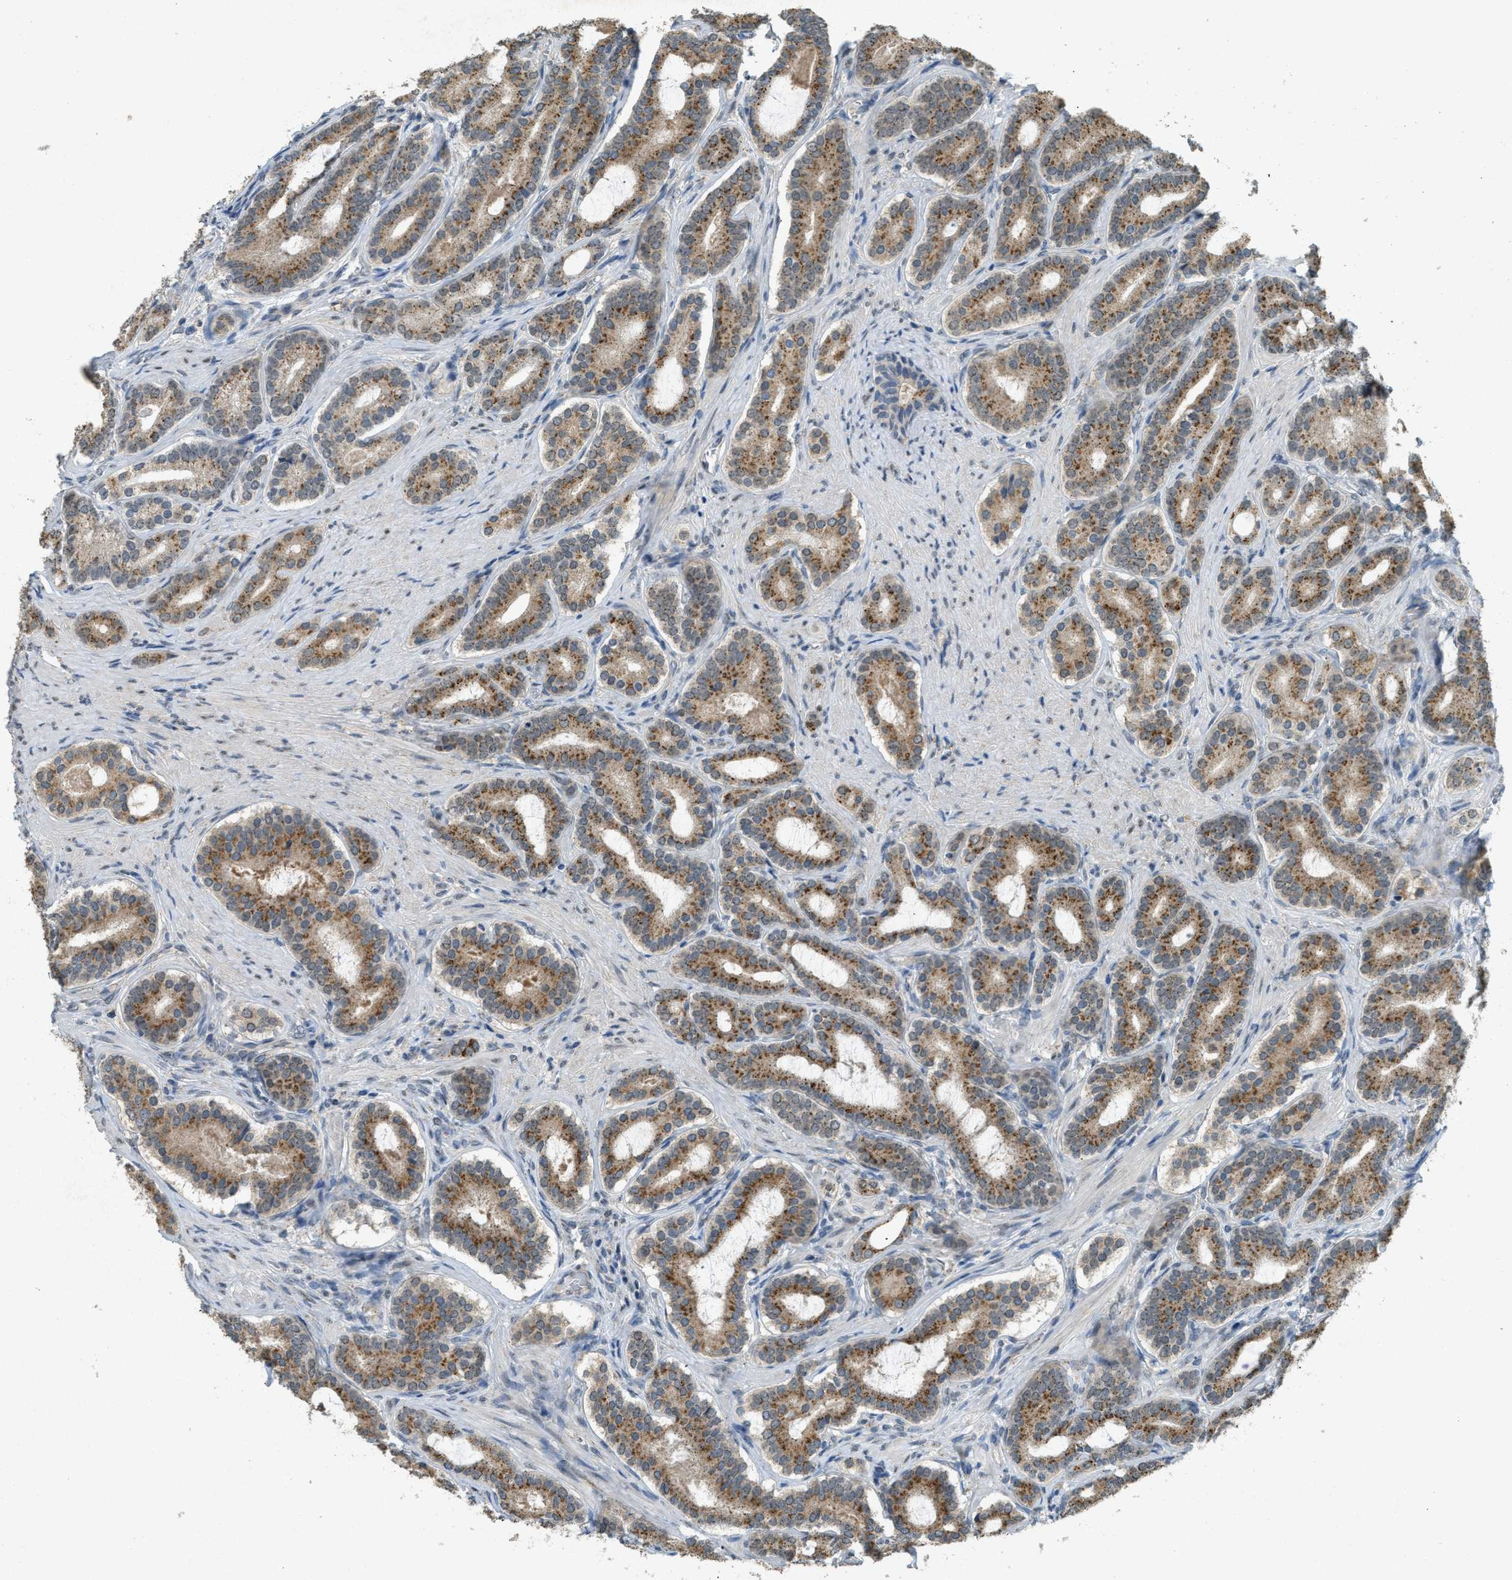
{"staining": {"intensity": "moderate", "quantity": ">75%", "location": "cytoplasmic/membranous"}, "tissue": "prostate cancer", "cell_type": "Tumor cells", "image_type": "cancer", "snomed": [{"axis": "morphology", "description": "Adenocarcinoma, High grade"}, {"axis": "topography", "description": "Prostate"}], "caption": "Human prostate cancer stained with a protein marker demonstrates moderate staining in tumor cells.", "gene": "IPO7", "patient": {"sex": "male", "age": 60}}